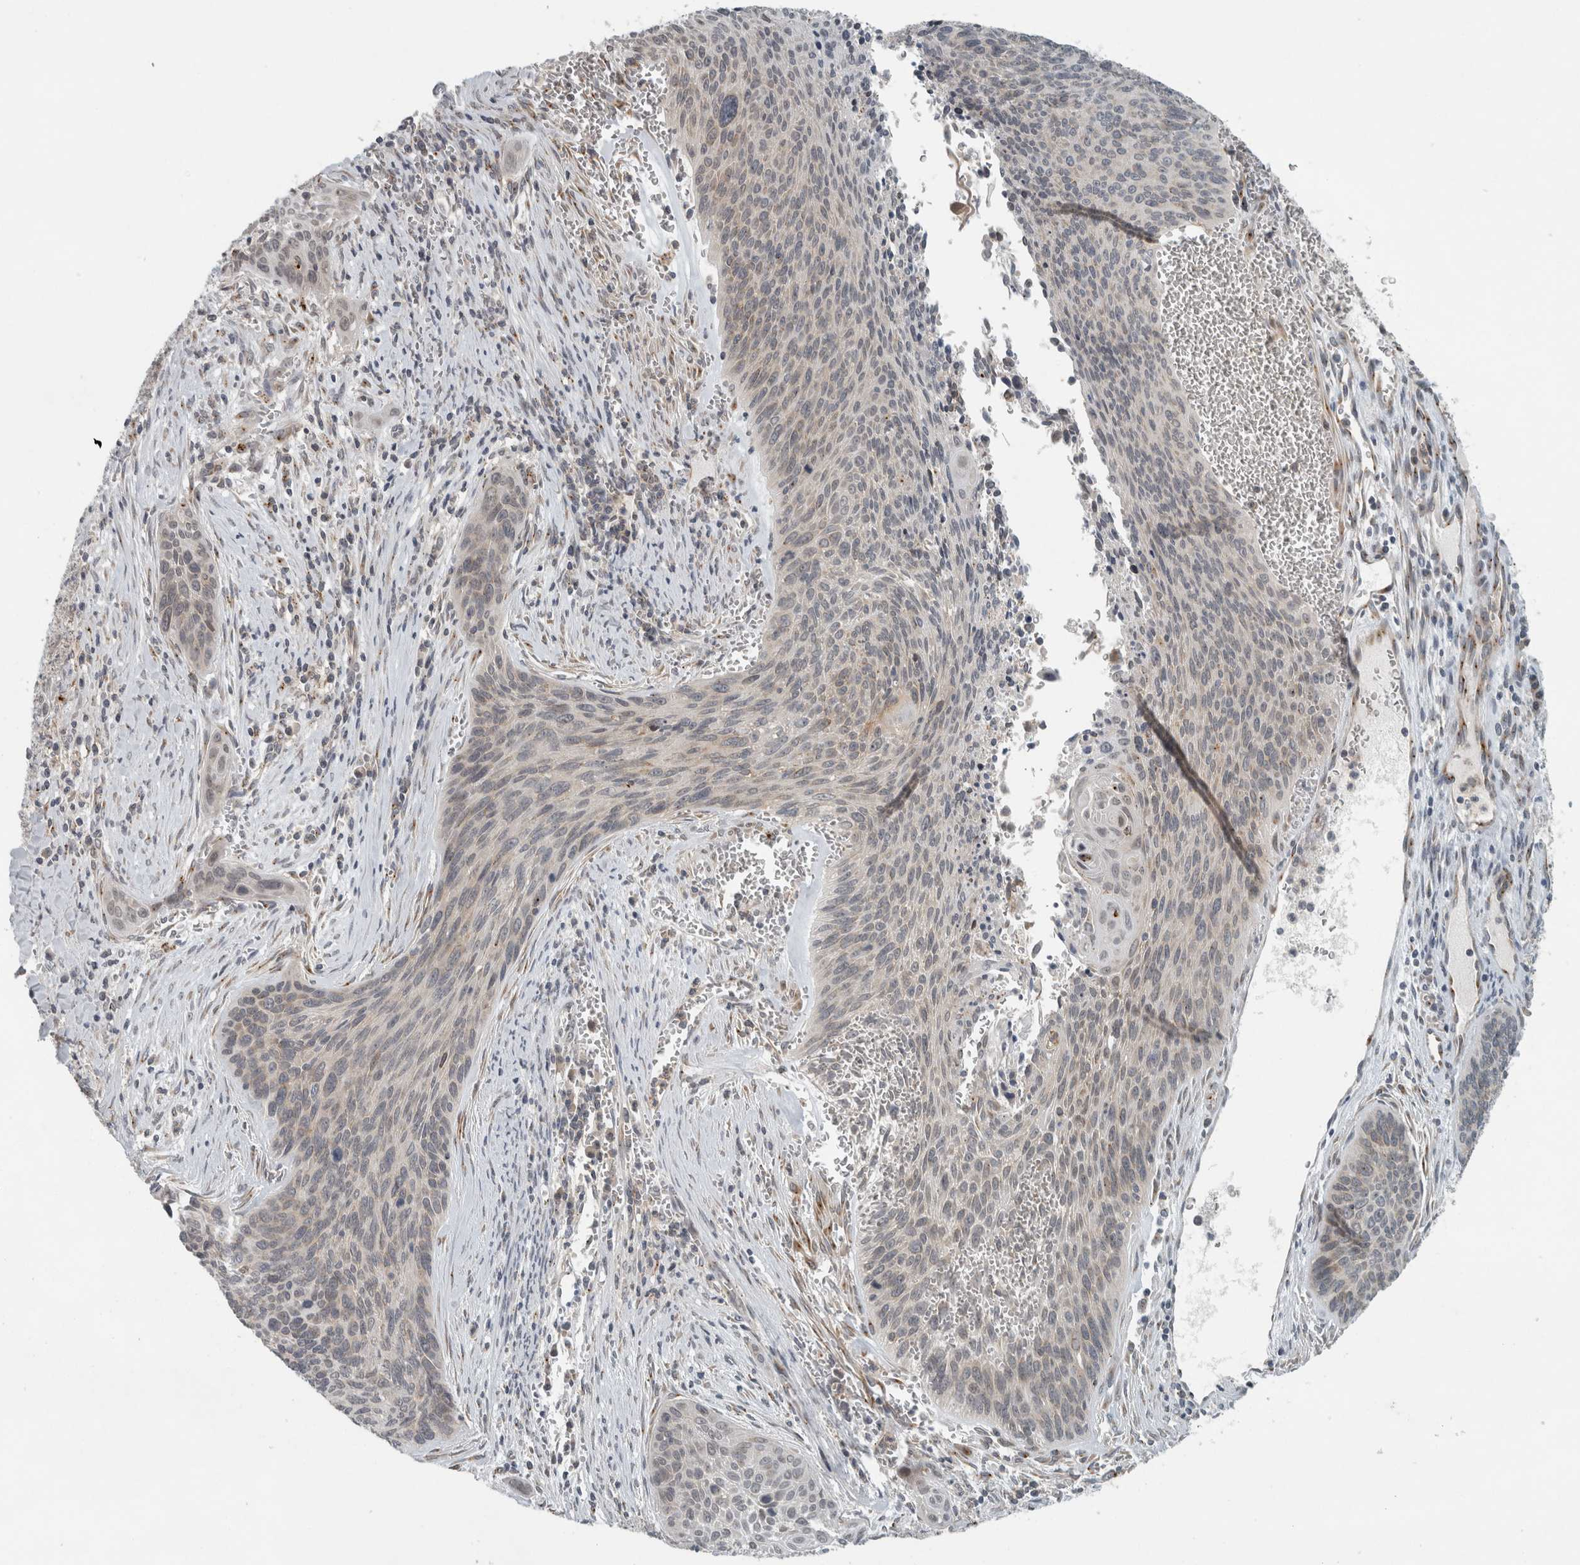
{"staining": {"intensity": "moderate", "quantity": "25%-75%", "location": "cytoplasmic/membranous"}, "tissue": "cervical cancer", "cell_type": "Tumor cells", "image_type": "cancer", "snomed": [{"axis": "morphology", "description": "Squamous cell carcinoma, NOS"}, {"axis": "topography", "description": "Cervix"}], "caption": "Cervical cancer stained with a protein marker exhibits moderate staining in tumor cells.", "gene": "KIF1C", "patient": {"sex": "female", "age": 55}}